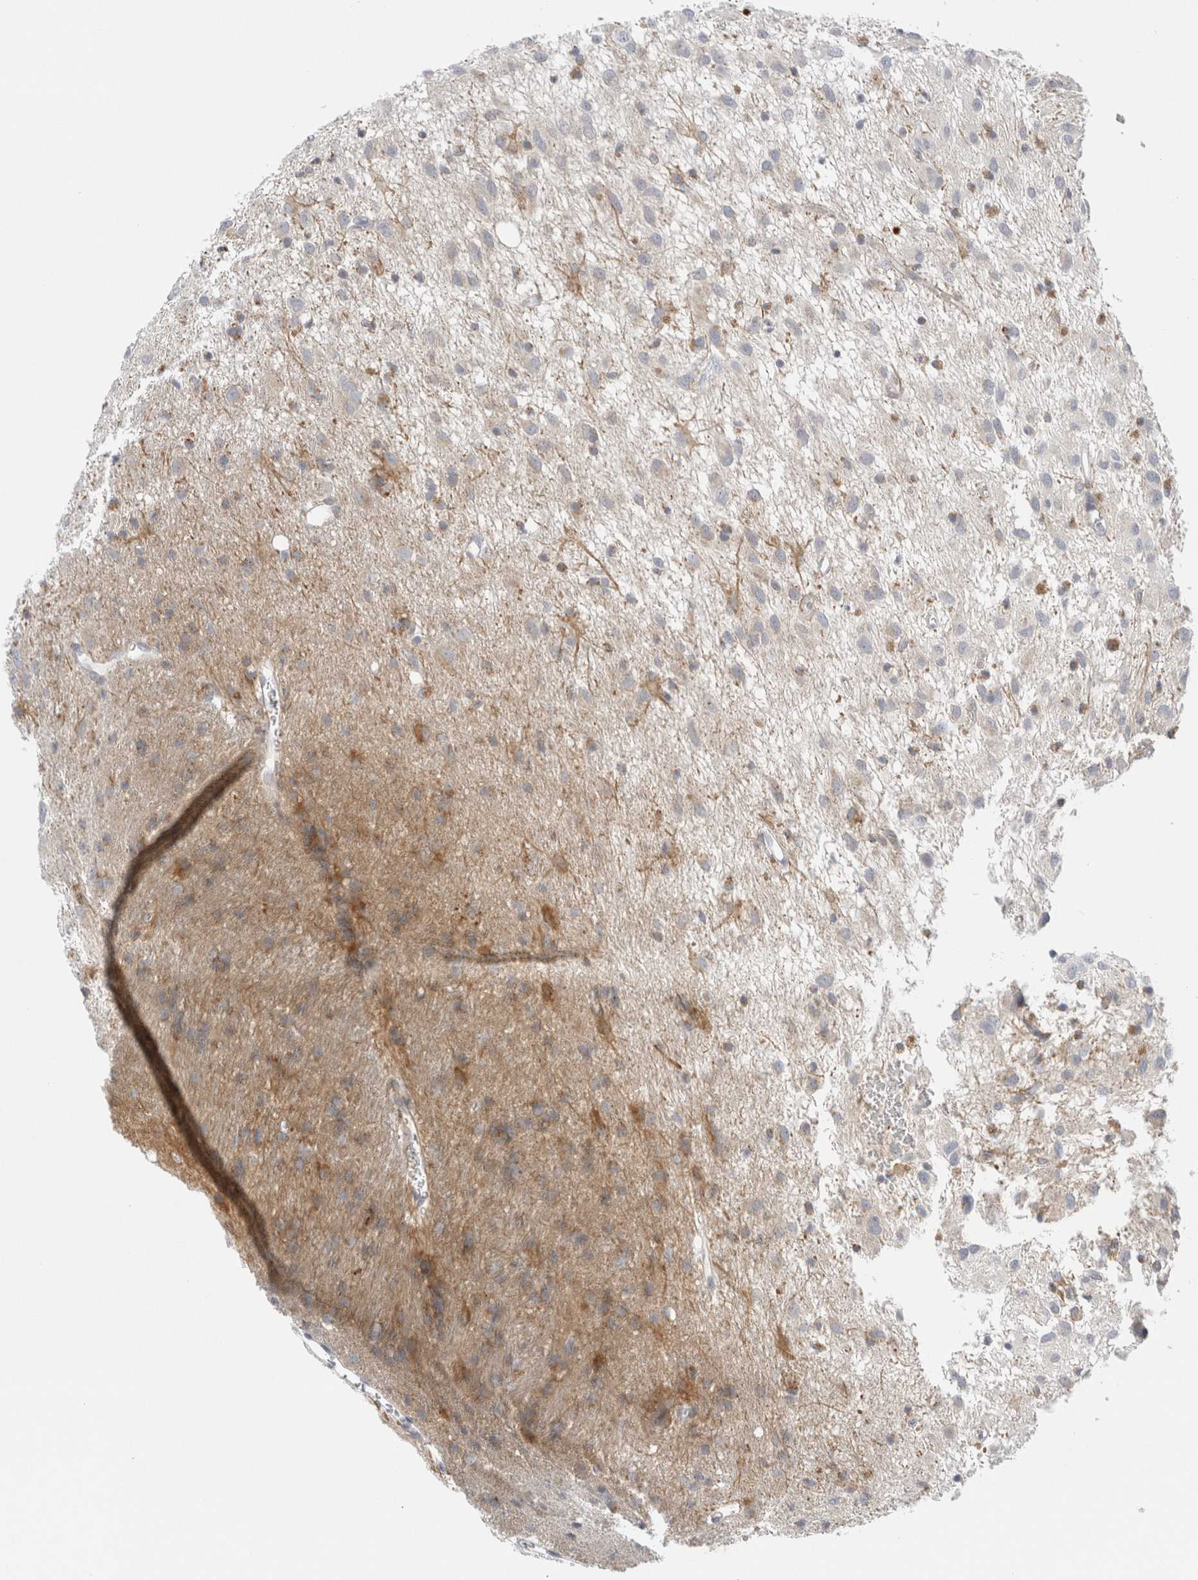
{"staining": {"intensity": "moderate", "quantity": "<25%", "location": "cytoplasmic/membranous"}, "tissue": "glioma", "cell_type": "Tumor cells", "image_type": "cancer", "snomed": [{"axis": "morphology", "description": "Glioma, malignant, Low grade"}, {"axis": "topography", "description": "Brain"}], "caption": "Human malignant low-grade glioma stained with a protein marker shows moderate staining in tumor cells.", "gene": "FAHD1", "patient": {"sex": "male", "age": 77}}